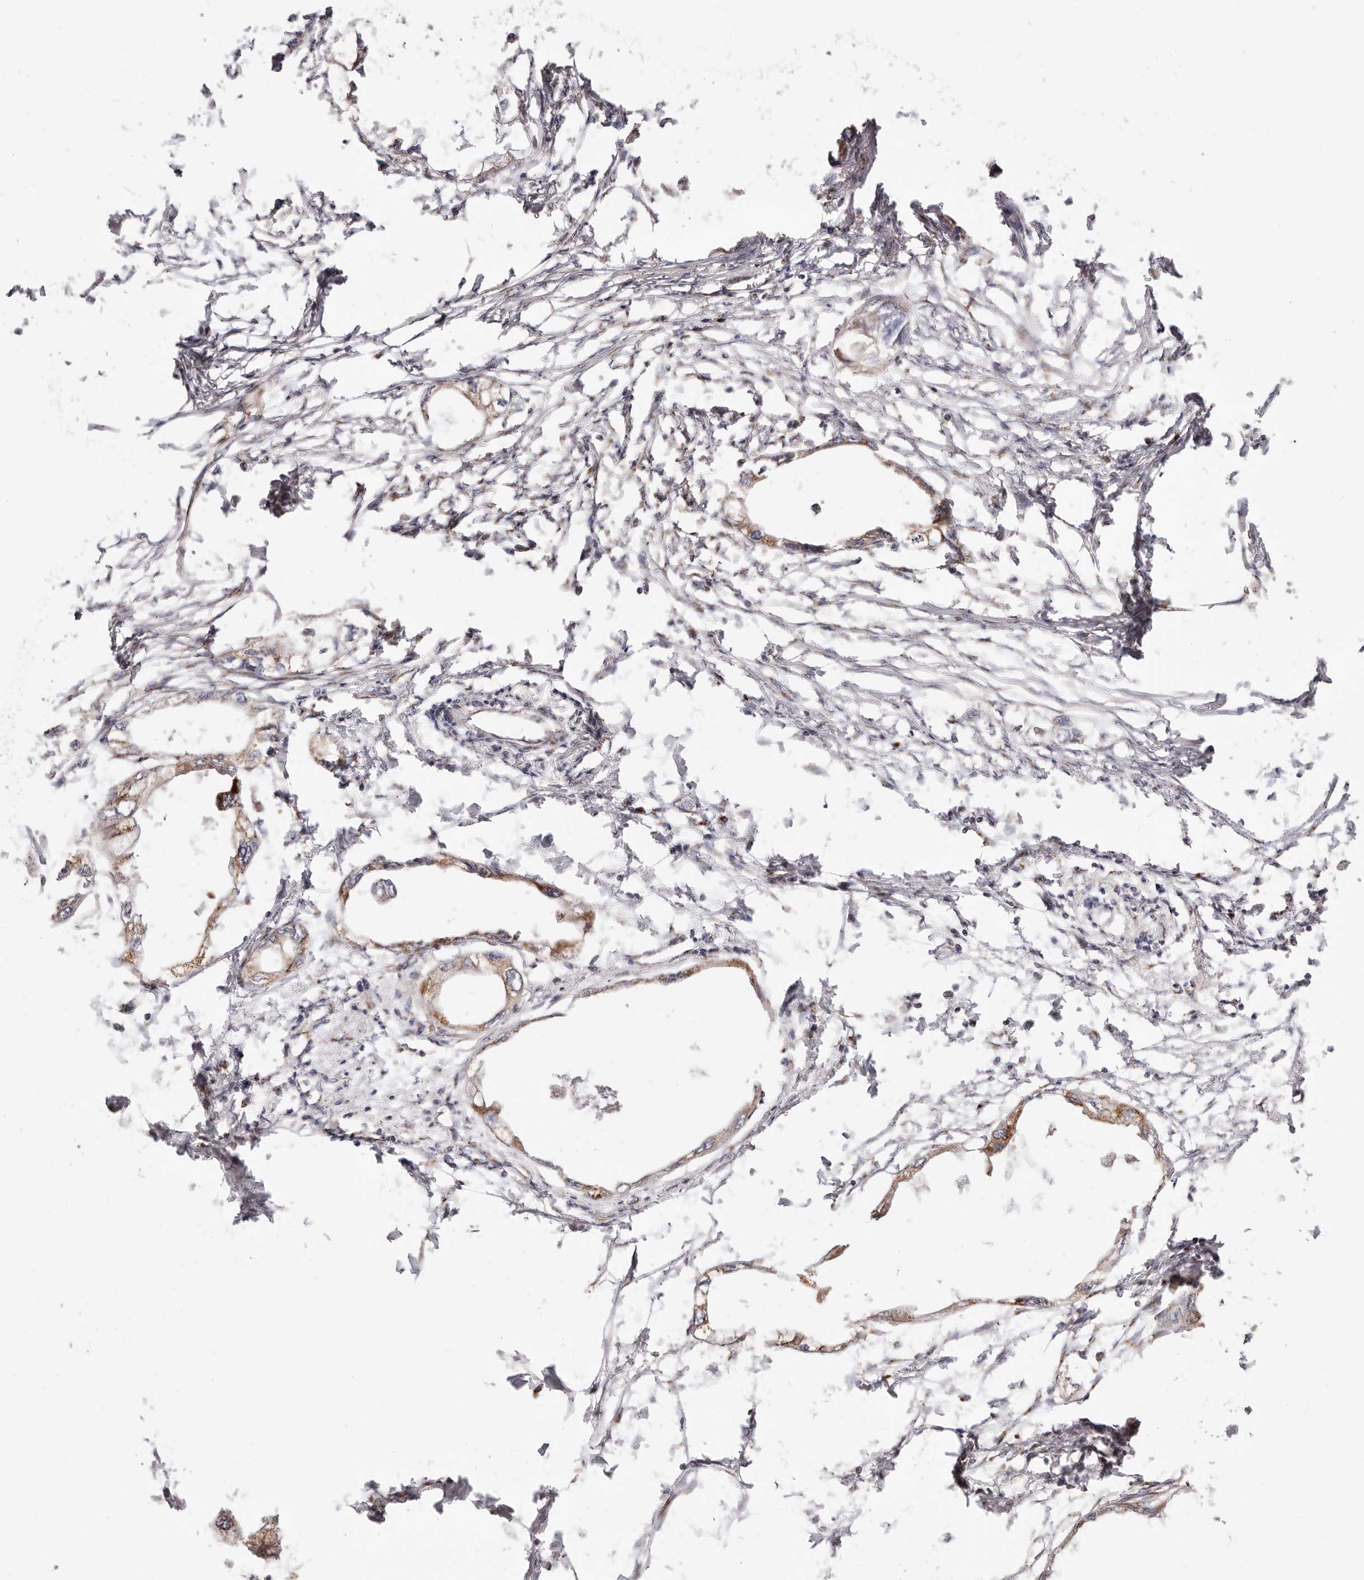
{"staining": {"intensity": "moderate", "quantity": "<25%", "location": "cytoplasmic/membranous"}, "tissue": "endometrial cancer", "cell_type": "Tumor cells", "image_type": "cancer", "snomed": [{"axis": "morphology", "description": "Adenocarcinoma, NOS"}, {"axis": "morphology", "description": "Adenocarcinoma, metastatic, NOS"}, {"axis": "topography", "description": "Adipose tissue"}, {"axis": "topography", "description": "Endometrium"}], "caption": "Moderate cytoplasmic/membranous positivity is appreciated in approximately <25% of tumor cells in endometrial cancer. (Stains: DAB (3,3'-diaminobenzidine) in brown, nuclei in blue, Microscopy: brightfield microscopy at high magnification).", "gene": "MAPK6", "patient": {"sex": "female", "age": 67}}